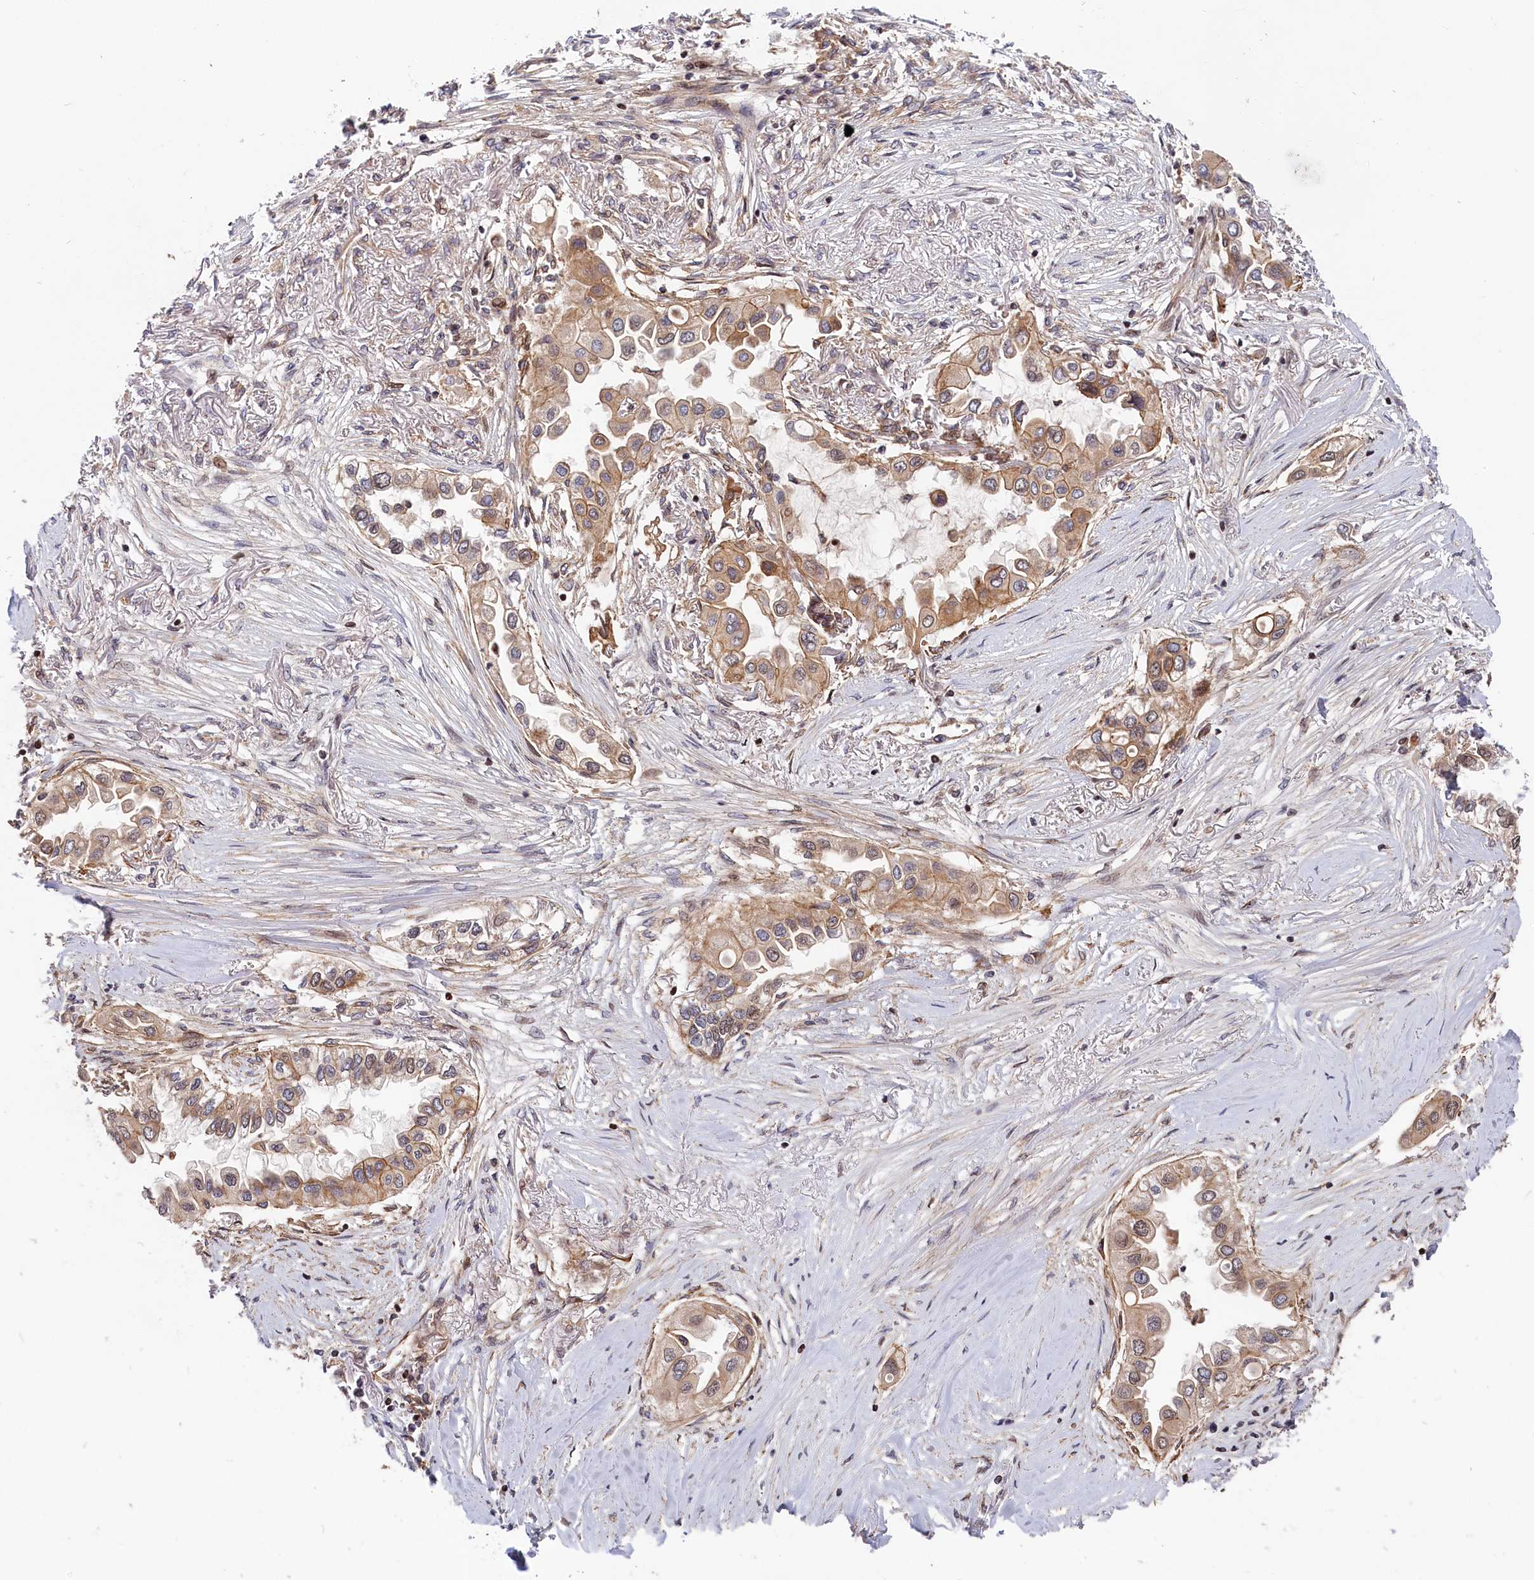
{"staining": {"intensity": "weak", "quantity": ">75%", "location": "cytoplasmic/membranous"}, "tissue": "lung cancer", "cell_type": "Tumor cells", "image_type": "cancer", "snomed": [{"axis": "morphology", "description": "Adenocarcinoma, NOS"}, {"axis": "topography", "description": "Lung"}], "caption": "Immunohistochemistry of adenocarcinoma (lung) demonstrates low levels of weak cytoplasmic/membranous staining in approximately >75% of tumor cells.", "gene": "CEP44", "patient": {"sex": "female", "age": 76}}